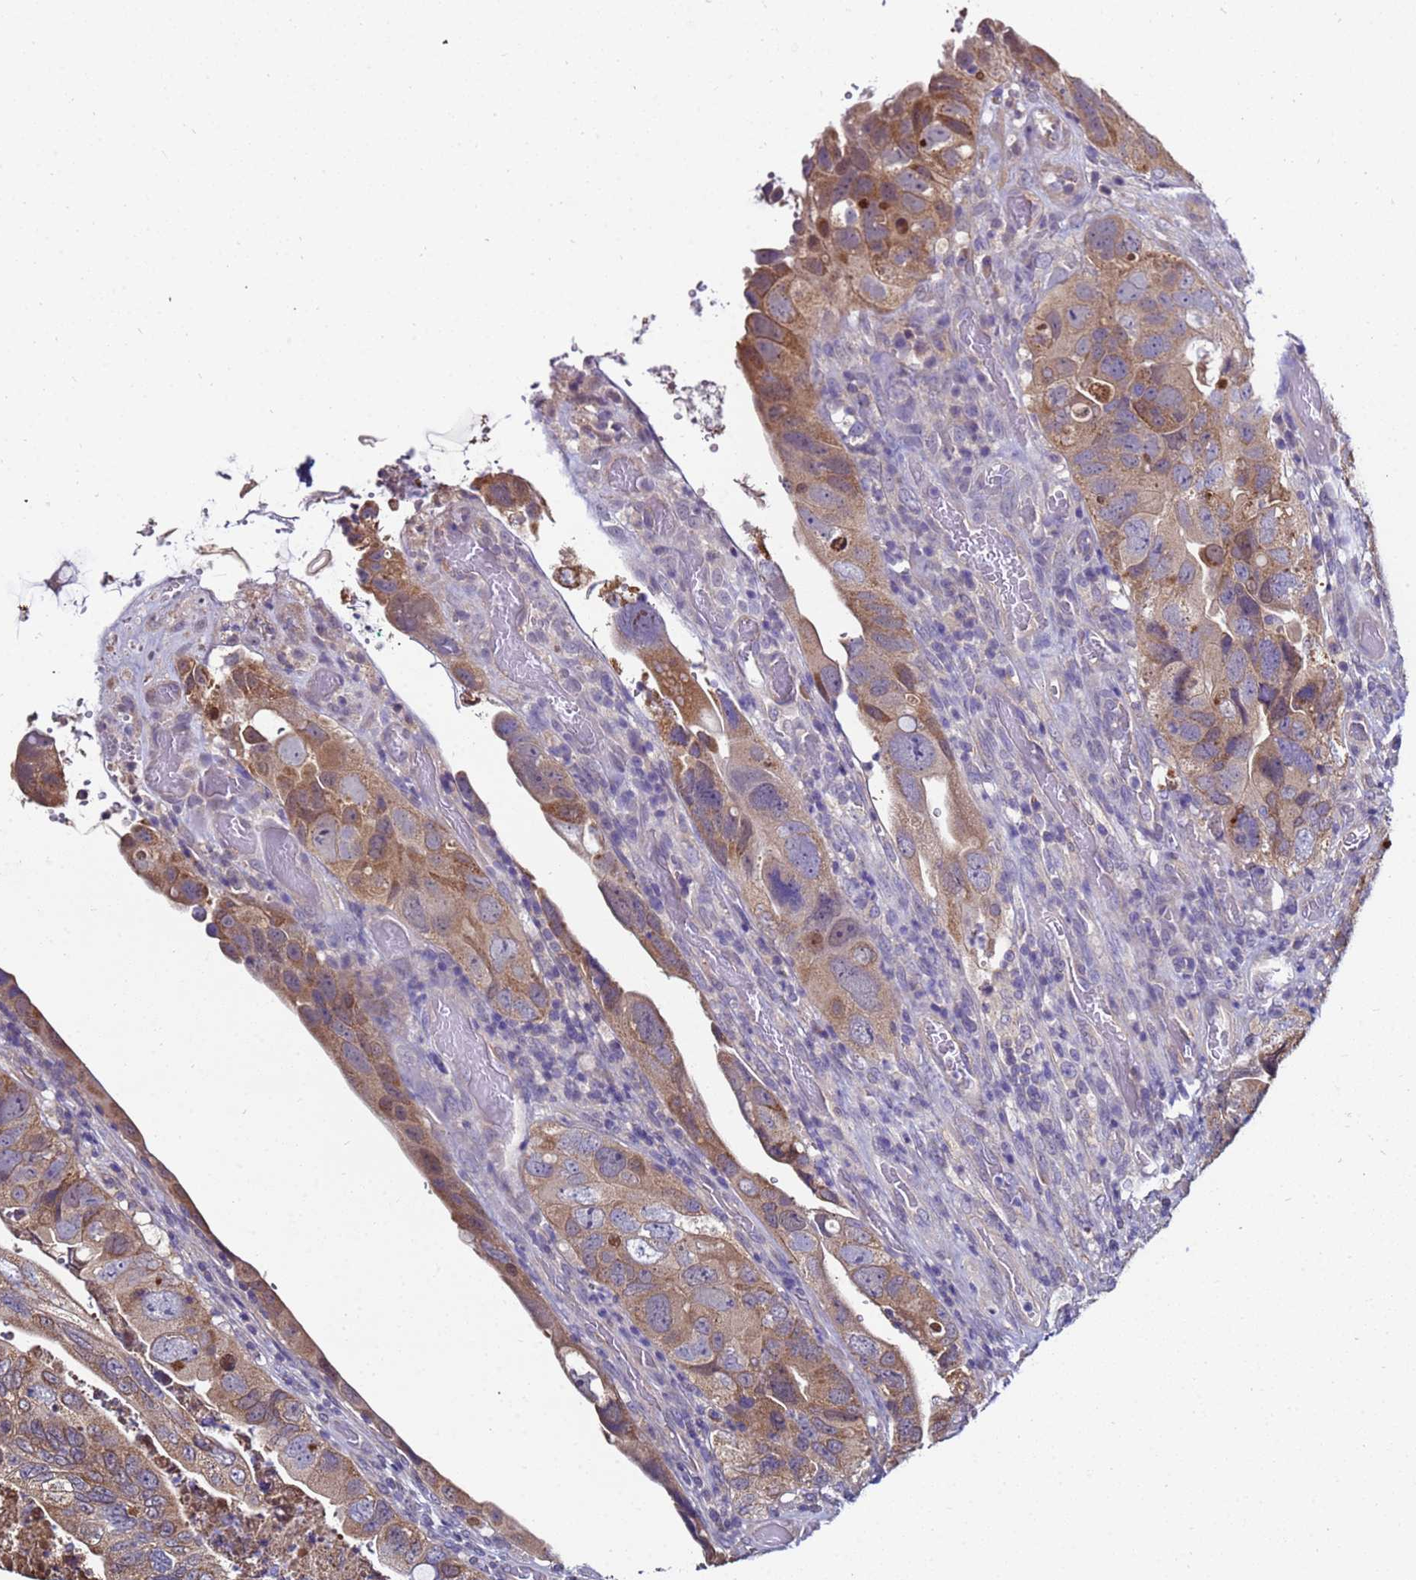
{"staining": {"intensity": "moderate", "quantity": ">75%", "location": "cytoplasmic/membranous"}, "tissue": "colorectal cancer", "cell_type": "Tumor cells", "image_type": "cancer", "snomed": [{"axis": "morphology", "description": "Adenocarcinoma, NOS"}, {"axis": "topography", "description": "Rectum"}], "caption": "The image reveals immunohistochemical staining of colorectal adenocarcinoma. There is moderate cytoplasmic/membranous positivity is seen in approximately >75% of tumor cells. The protein is stained brown, and the nuclei are stained in blue (DAB (3,3'-diaminobenzidine) IHC with brightfield microscopy, high magnification).", "gene": "NAXE", "patient": {"sex": "male", "age": 63}}